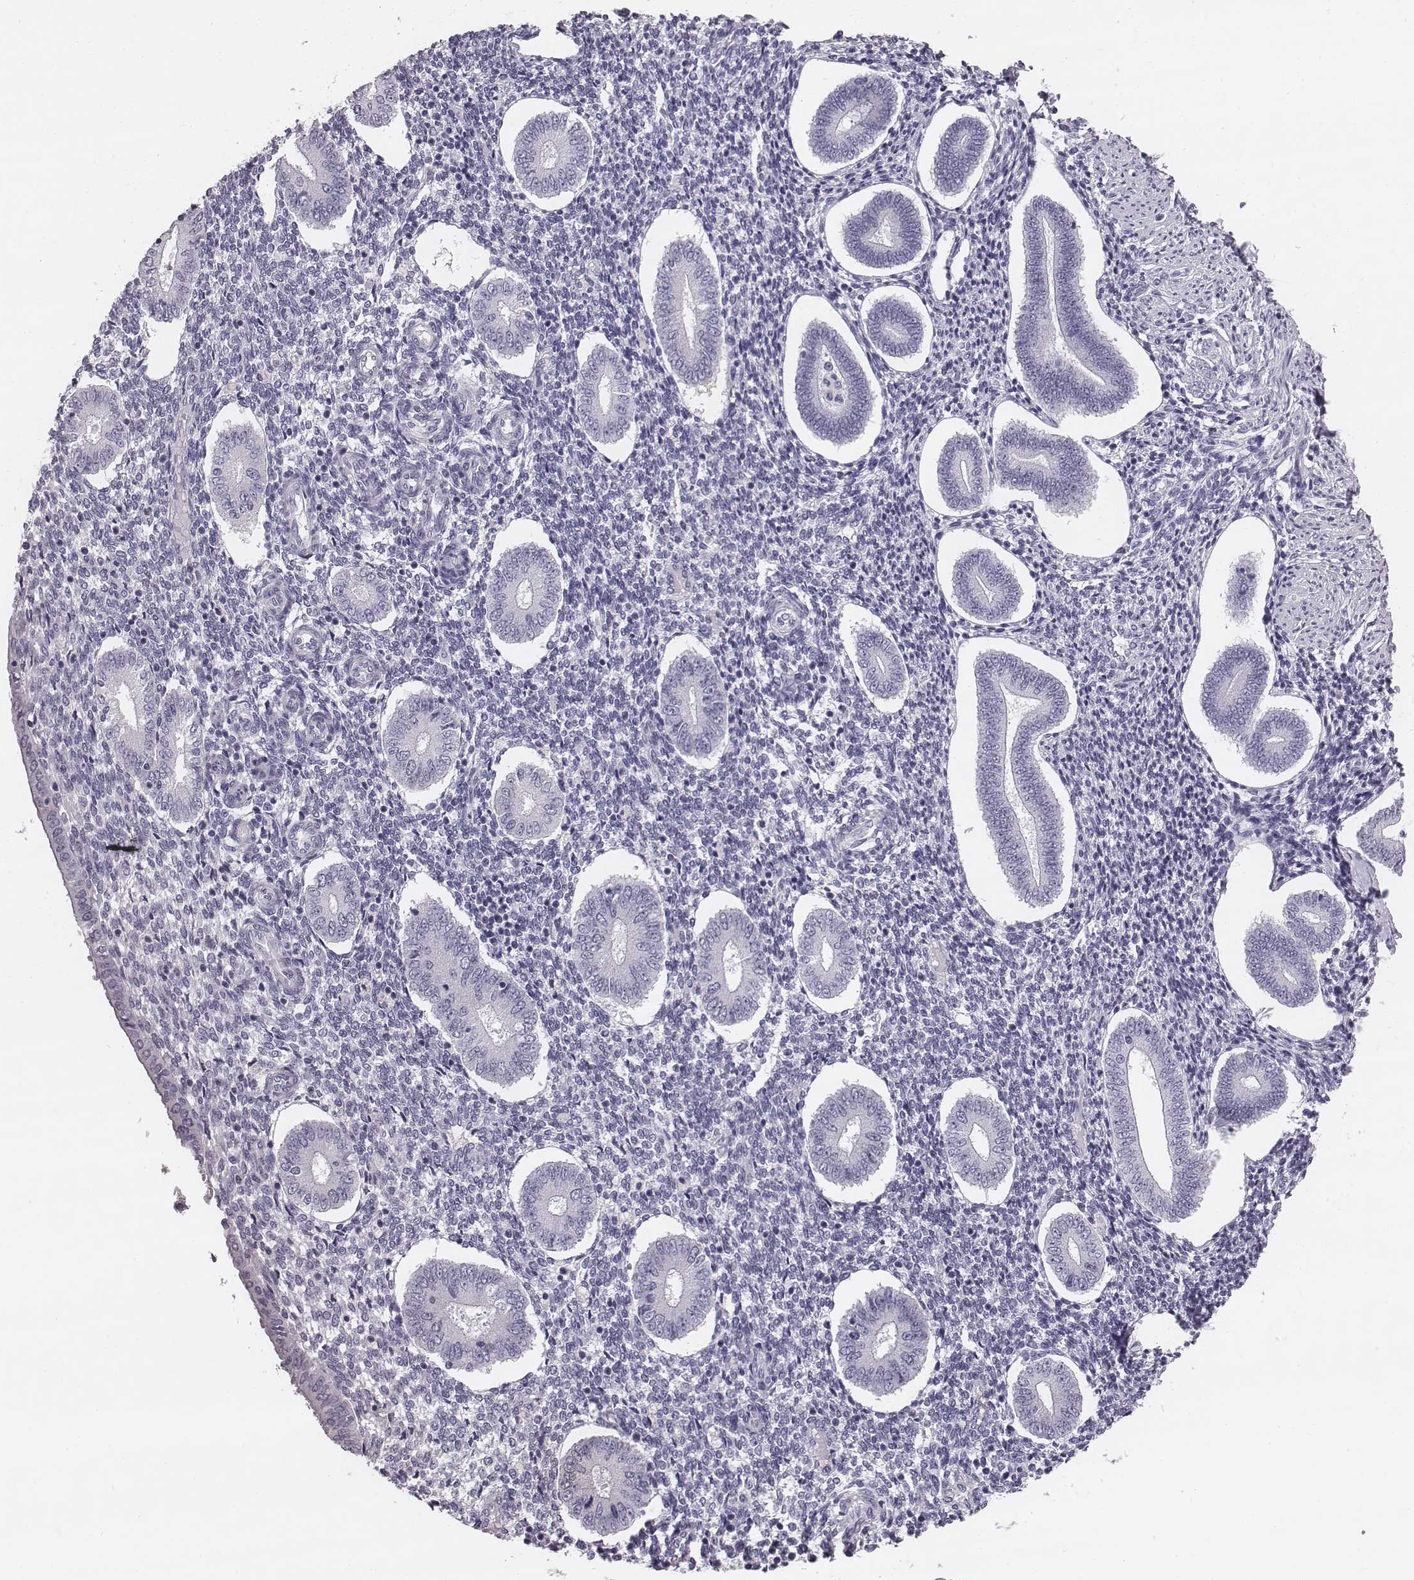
{"staining": {"intensity": "negative", "quantity": "none", "location": "none"}, "tissue": "endometrium", "cell_type": "Cells in endometrial stroma", "image_type": "normal", "snomed": [{"axis": "morphology", "description": "Normal tissue, NOS"}, {"axis": "topography", "description": "Endometrium"}], "caption": "The photomicrograph reveals no staining of cells in endometrial stroma in benign endometrium. (DAB immunohistochemistry (IHC) visualized using brightfield microscopy, high magnification).", "gene": "ENSG00000284762", "patient": {"sex": "female", "age": 40}}